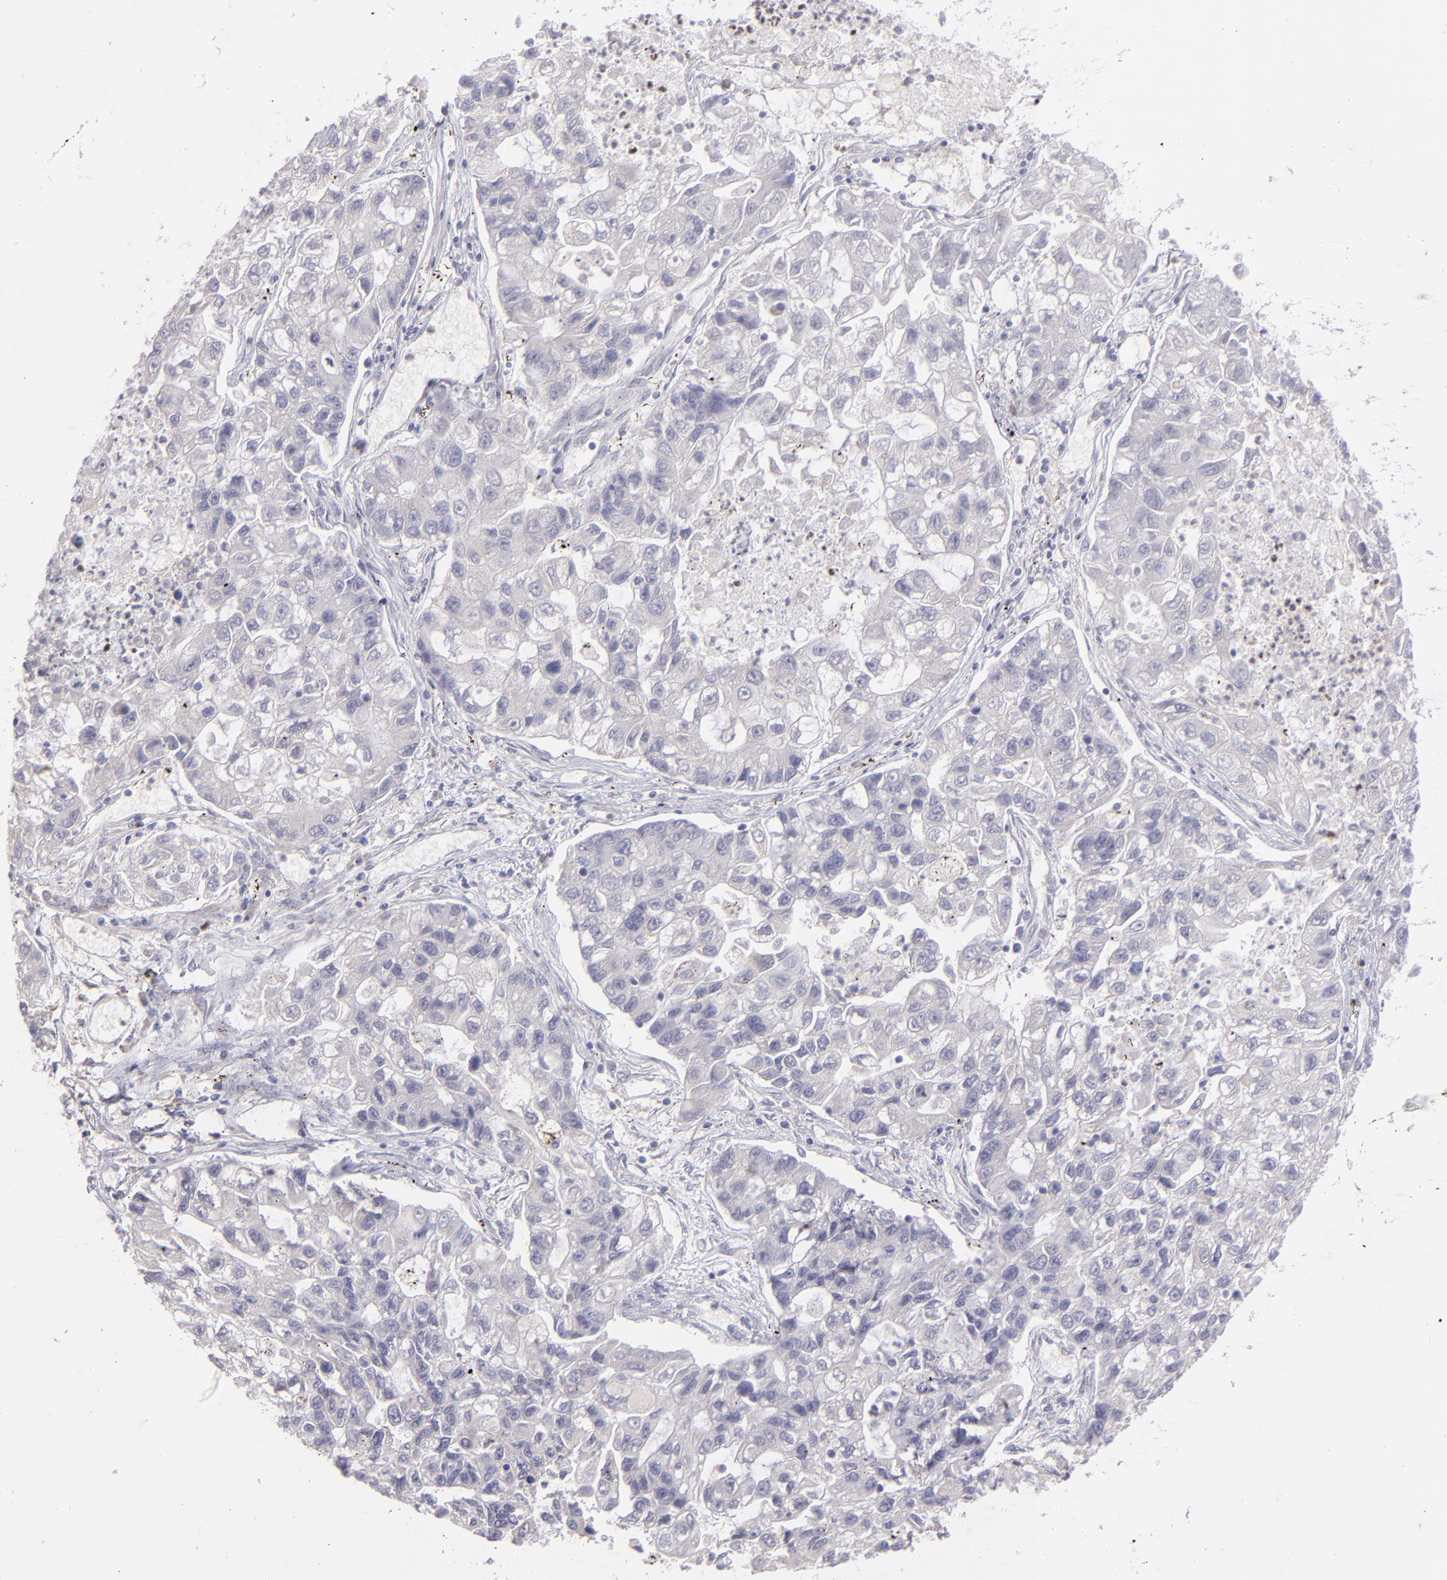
{"staining": {"intensity": "negative", "quantity": "none", "location": "none"}, "tissue": "lung cancer", "cell_type": "Tumor cells", "image_type": "cancer", "snomed": [{"axis": "morphology", "description": "Adenocarcinoma, NOS"}, {"axis": "topography", "description": "Lung"}], "caption": "Immunohistochemistry of human lung adenocarcinoma reveals no expression in tumor cells. The staining was performed using DAB to visualize the protein expression in brown, while the nuclei were stained in blue with hematoxylin (Magnification: 20x).", "gene": "TRAF3", "patient": {"sex": "female", "age": 51}}